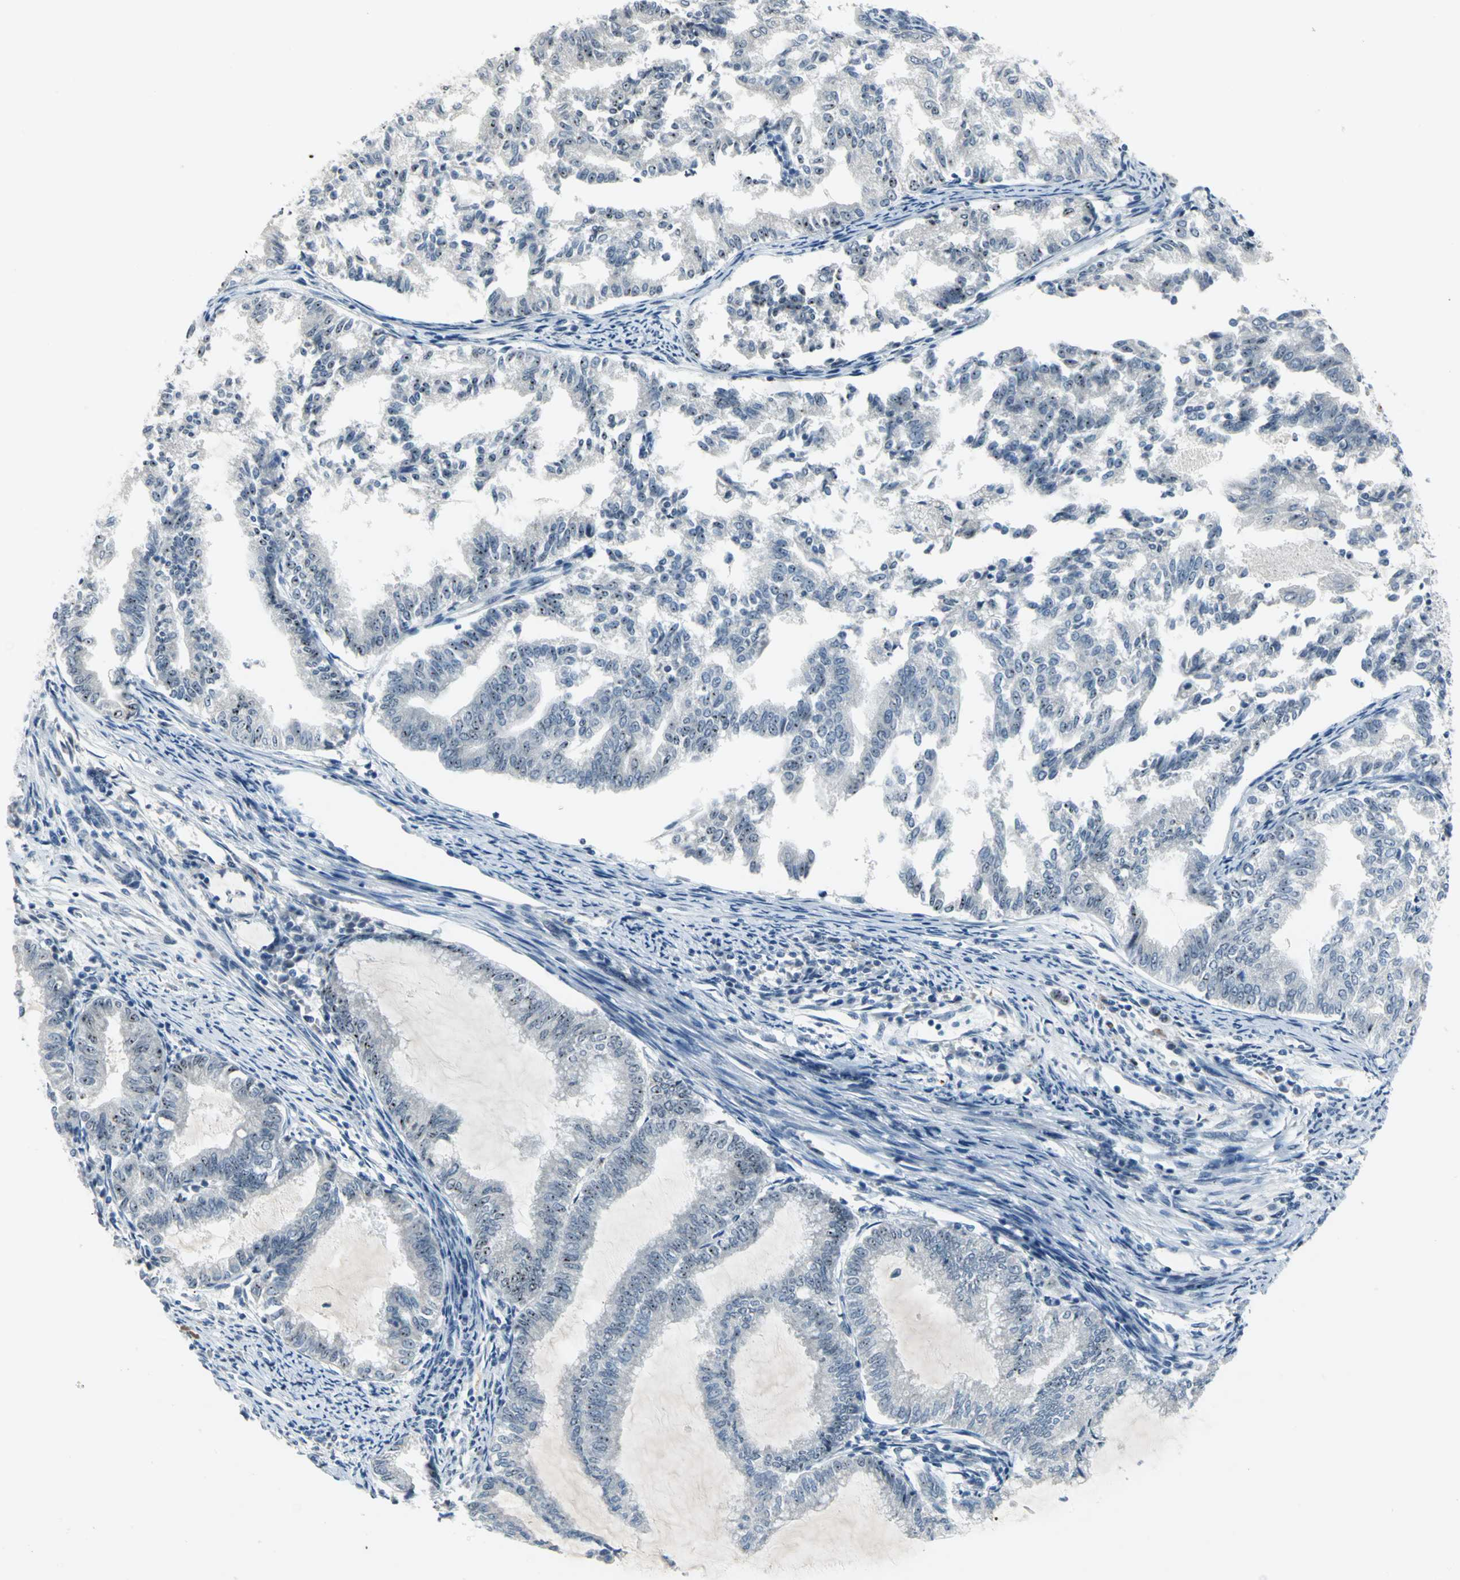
{"staining": {"intensity": "moderate", "quantity": "25%-75%", "location": "nuclear"}, "tissue": "endometrial cancer", "cell_type": "Tumor cells", "image_type": "cancer", "snomed": [{"axis": "morphology", "description": "Adenocarcinoma, NOS"}, {"axis": "topography", "description": "Endometrium"}], "caption": "Immunohistochemical staining of endometrial cancer (adenocarcinoma) shows medium levels of moderate nuclear protein staining in about 25%-75% of tumor cells.", "gene": "MYBBP1A", "patient": {"sex": "female", "age": 79}}